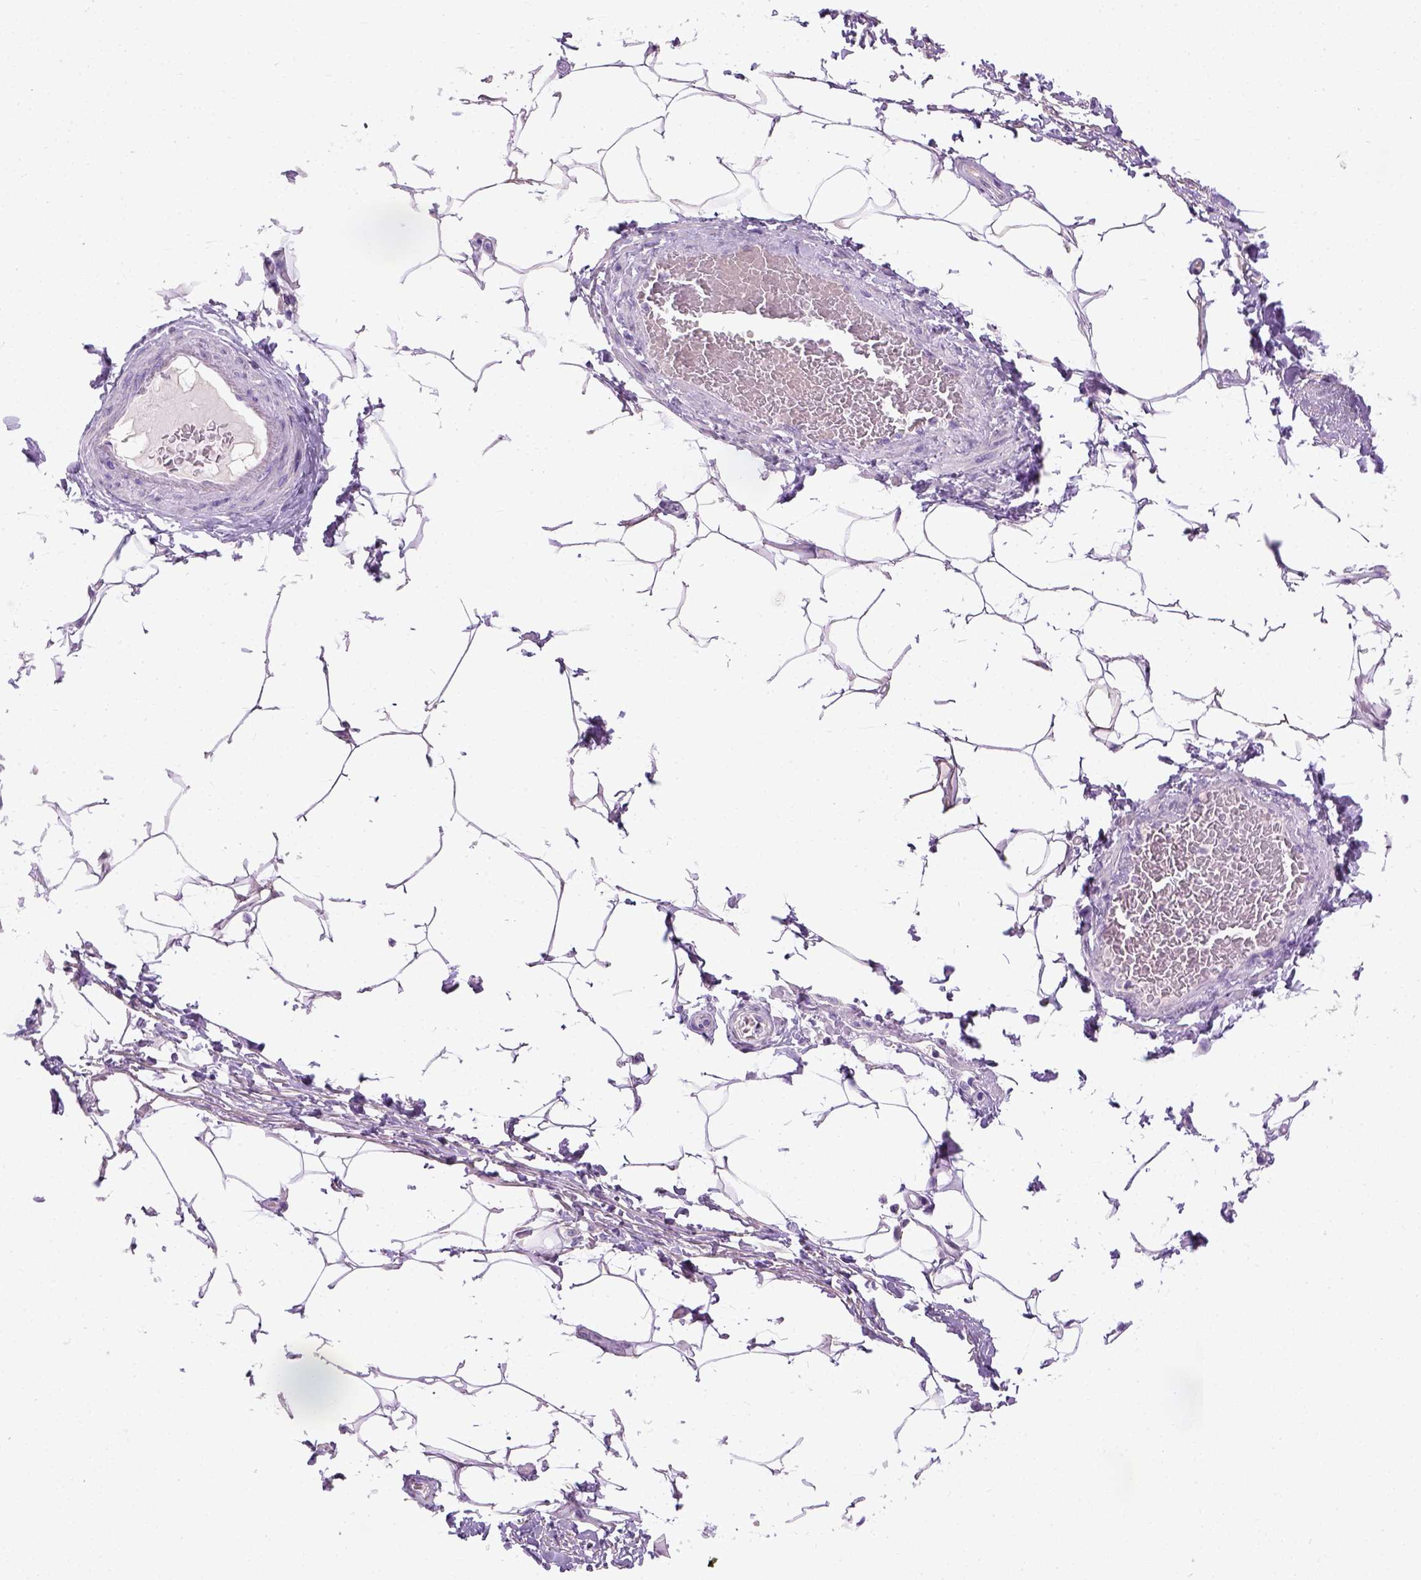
{"staining": {"intensity": "negative", "quantity": "none", "location": "none"}, "tissue": "adipose tissue", "cell_type": "Adipocytes", "image_type": "normal", "snomed": [{"axis": "morphology", "description": "Normal tissue, NOS"}, {"axis": "topography", "description": "Peripheral nerve tissue"}], "caption": "Immunohistochemistry of normal human adipose tissue reveals no staining in adipocytes.", "gene": "CYP24A1", "patient": {"sex": "male", "age": 51}}